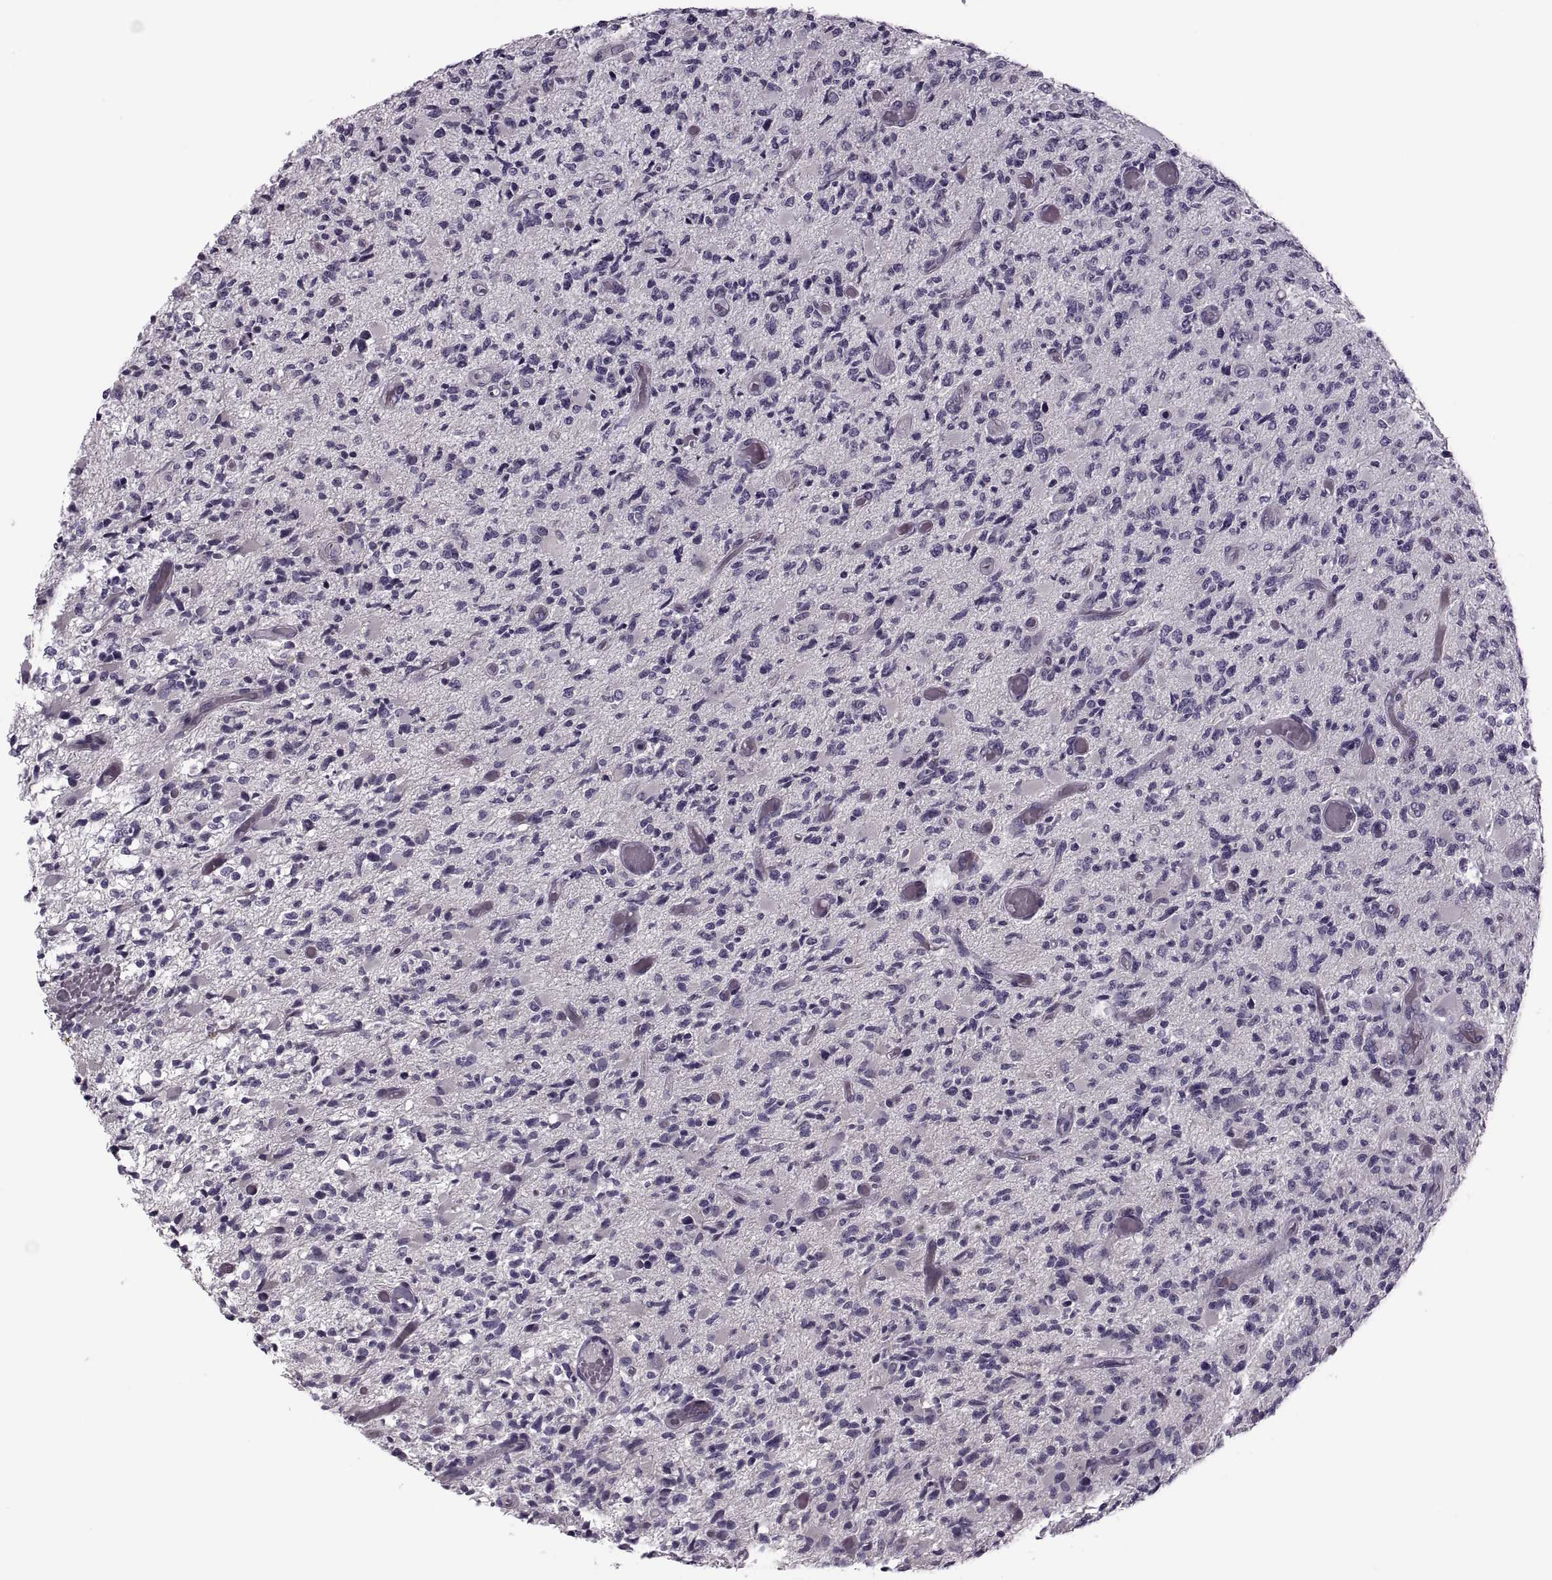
{"staining": {"intensity": "negative", "quantity": "none", "location": "none"}, "tissue": "glioma", "cell_type": "Tumor cells", "image_type": "cancer", "snomed": [{"axis": "morphology", "description": "Glioma, malignant, High grade"}, {"axis": "topography", "description": "Brain"}], "caption": "A high-resolution histopathology image shows IHC staining of malignant glioma (high-grade), which shows no significant positivity in tumor cells. (DAB (3,3'-diaminobenzidine) immunohistochemistry, high magnification).", "gene": "PRSS54", "patient": {"sex": "female", "age": 63}}